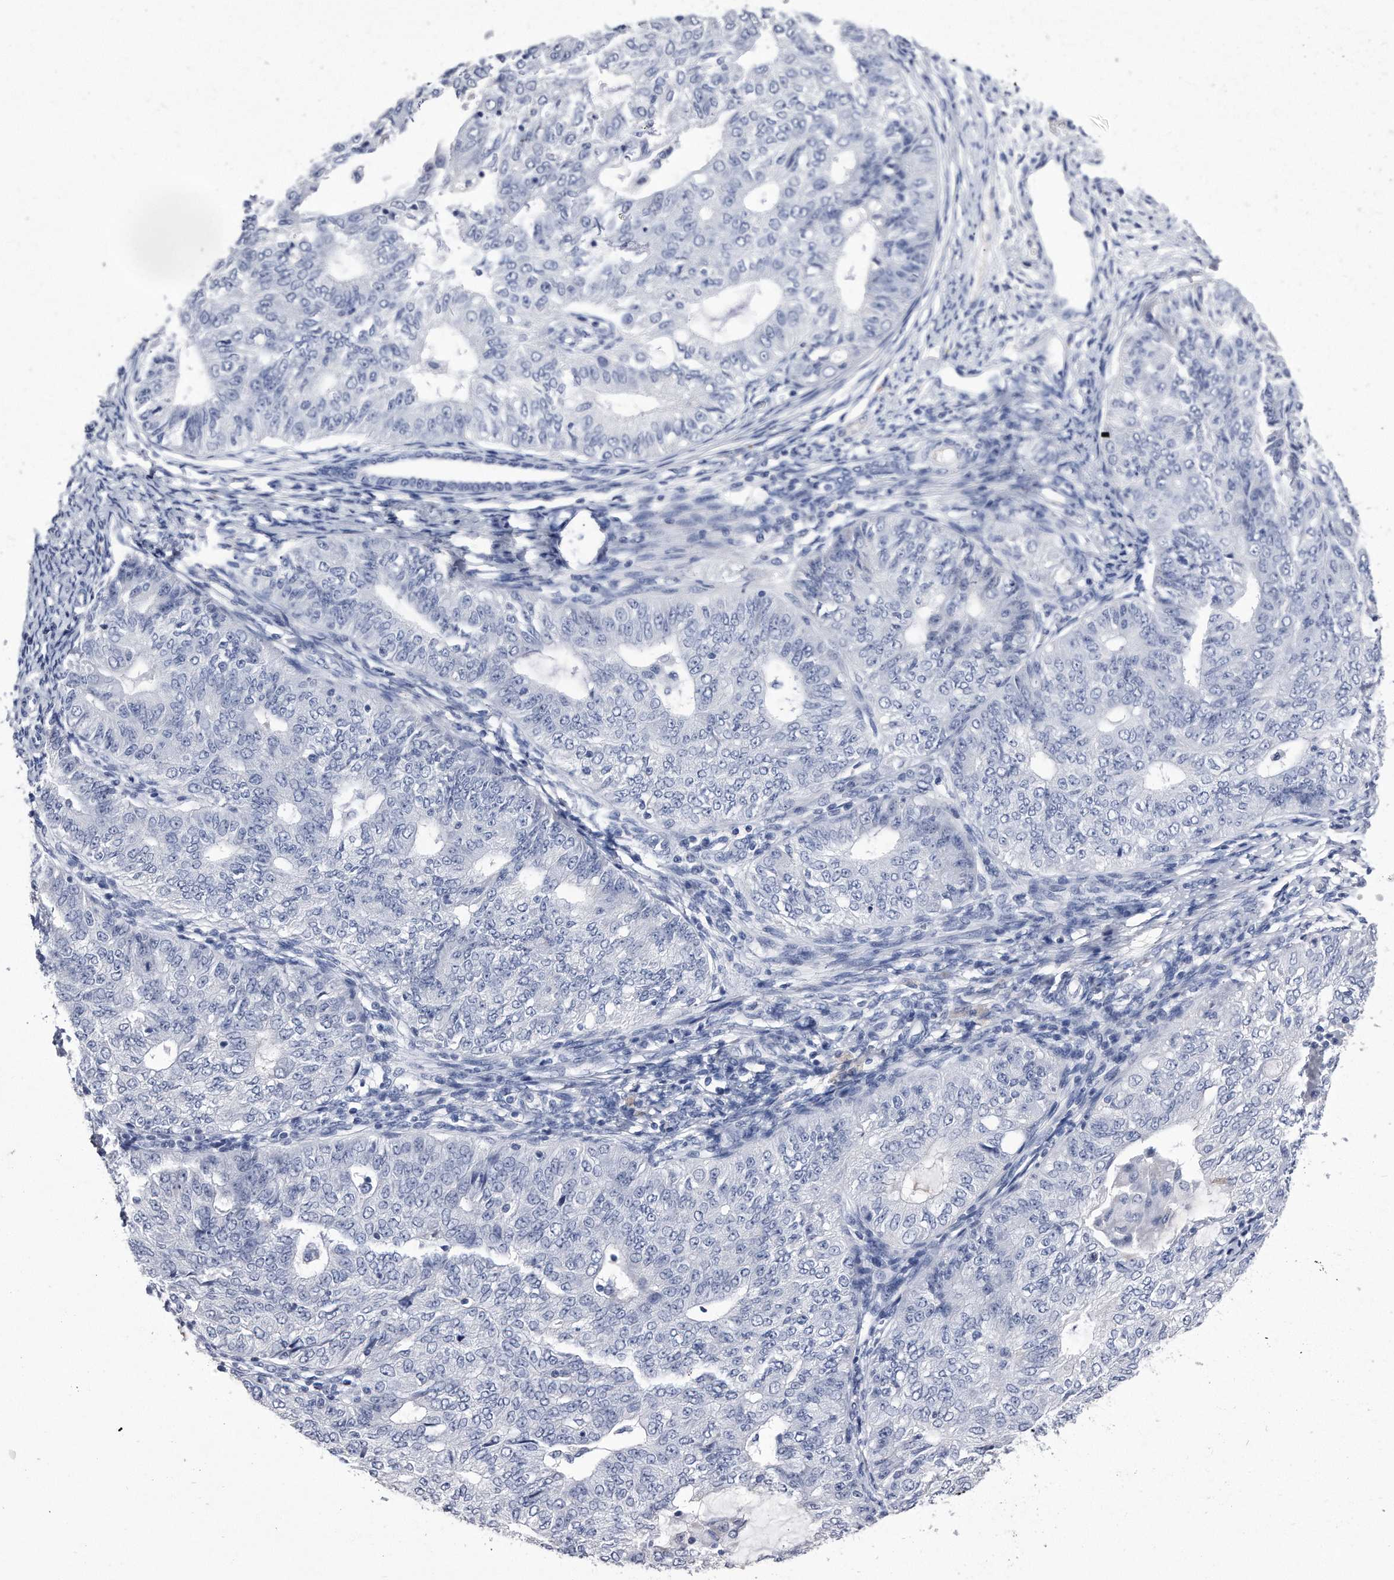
{"staining": {"intensity": "negative", "quantity": "none", "location": "none"}, "tissue": "endometrial cancer", "cell_type": "Tumor cells", "image_type": "cancer", "snomed": [{"axis": "morphology", "description": "Adenocarcinoma, NOS"}, {"axis": "topography", "description": "Endometrium"}], "caption": "This is an IHC micrograph of human adenocarcinoma (endometrial). There is no staining in tumor cells.", "gene": "KCTD8", "patient": {"sex": "female", "age": 32}}